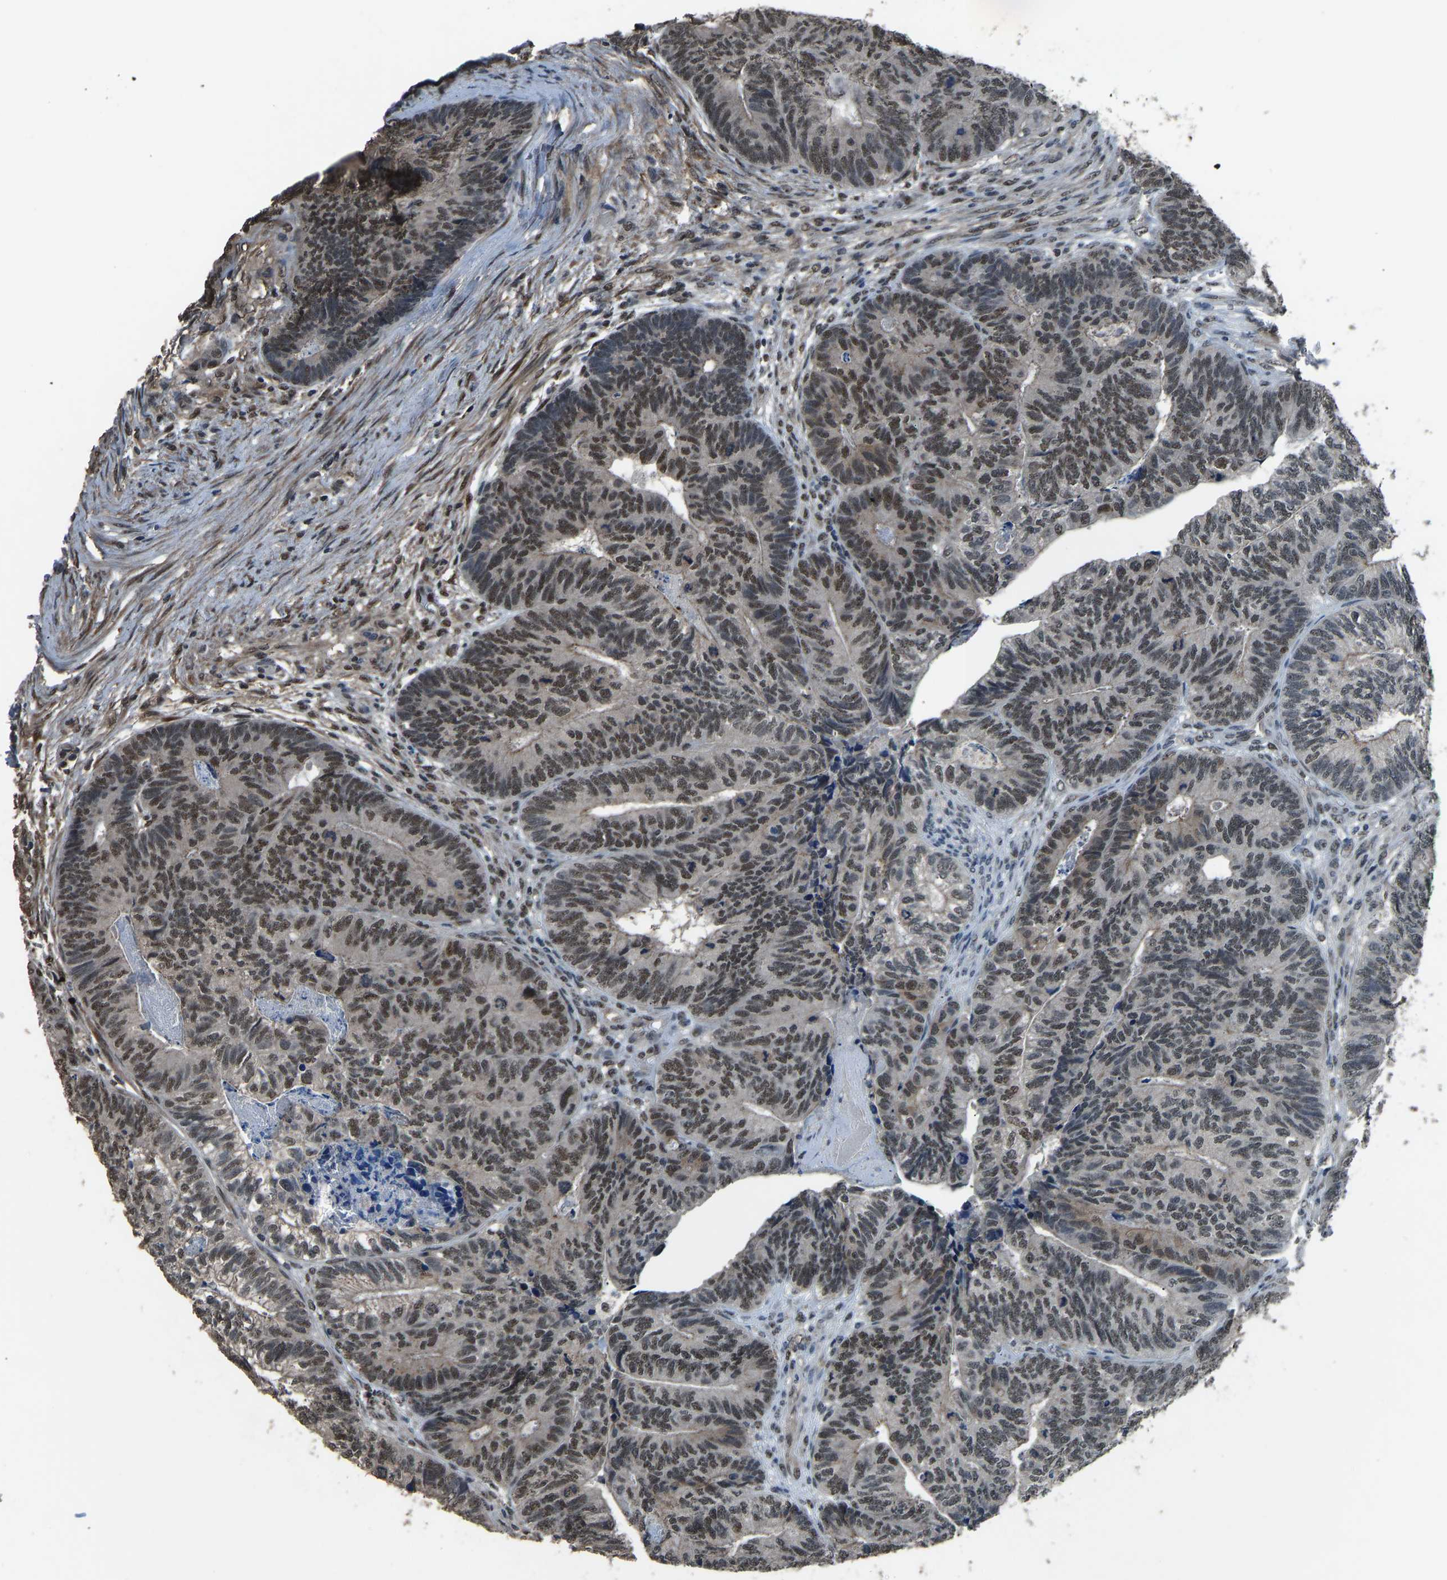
{"staining": {"intensity": "weak", "quantity": ">75%", "location": "nuclear"}, "tissue": "colorectal cancer", "cell_type": "Tumor cells", "image_type": "cancer", "snomed": [{"axis": "morphology", "description": "Adenocarcinoma, NOS"}, {"axis": "topography", "description": "Colon"}], "caption": "Tumor cells reveal weak nuclear staining in approximately >75% of cells in adenocarcinoma (colorectal). Using DAB (3,3'-diaminobenzidine) (brown) and hematoxylin (blue) stains, captured at high magnification using brightfield microscopy.", "gene": "TOX4", "patient": {"sex": "female", "age": 67}}